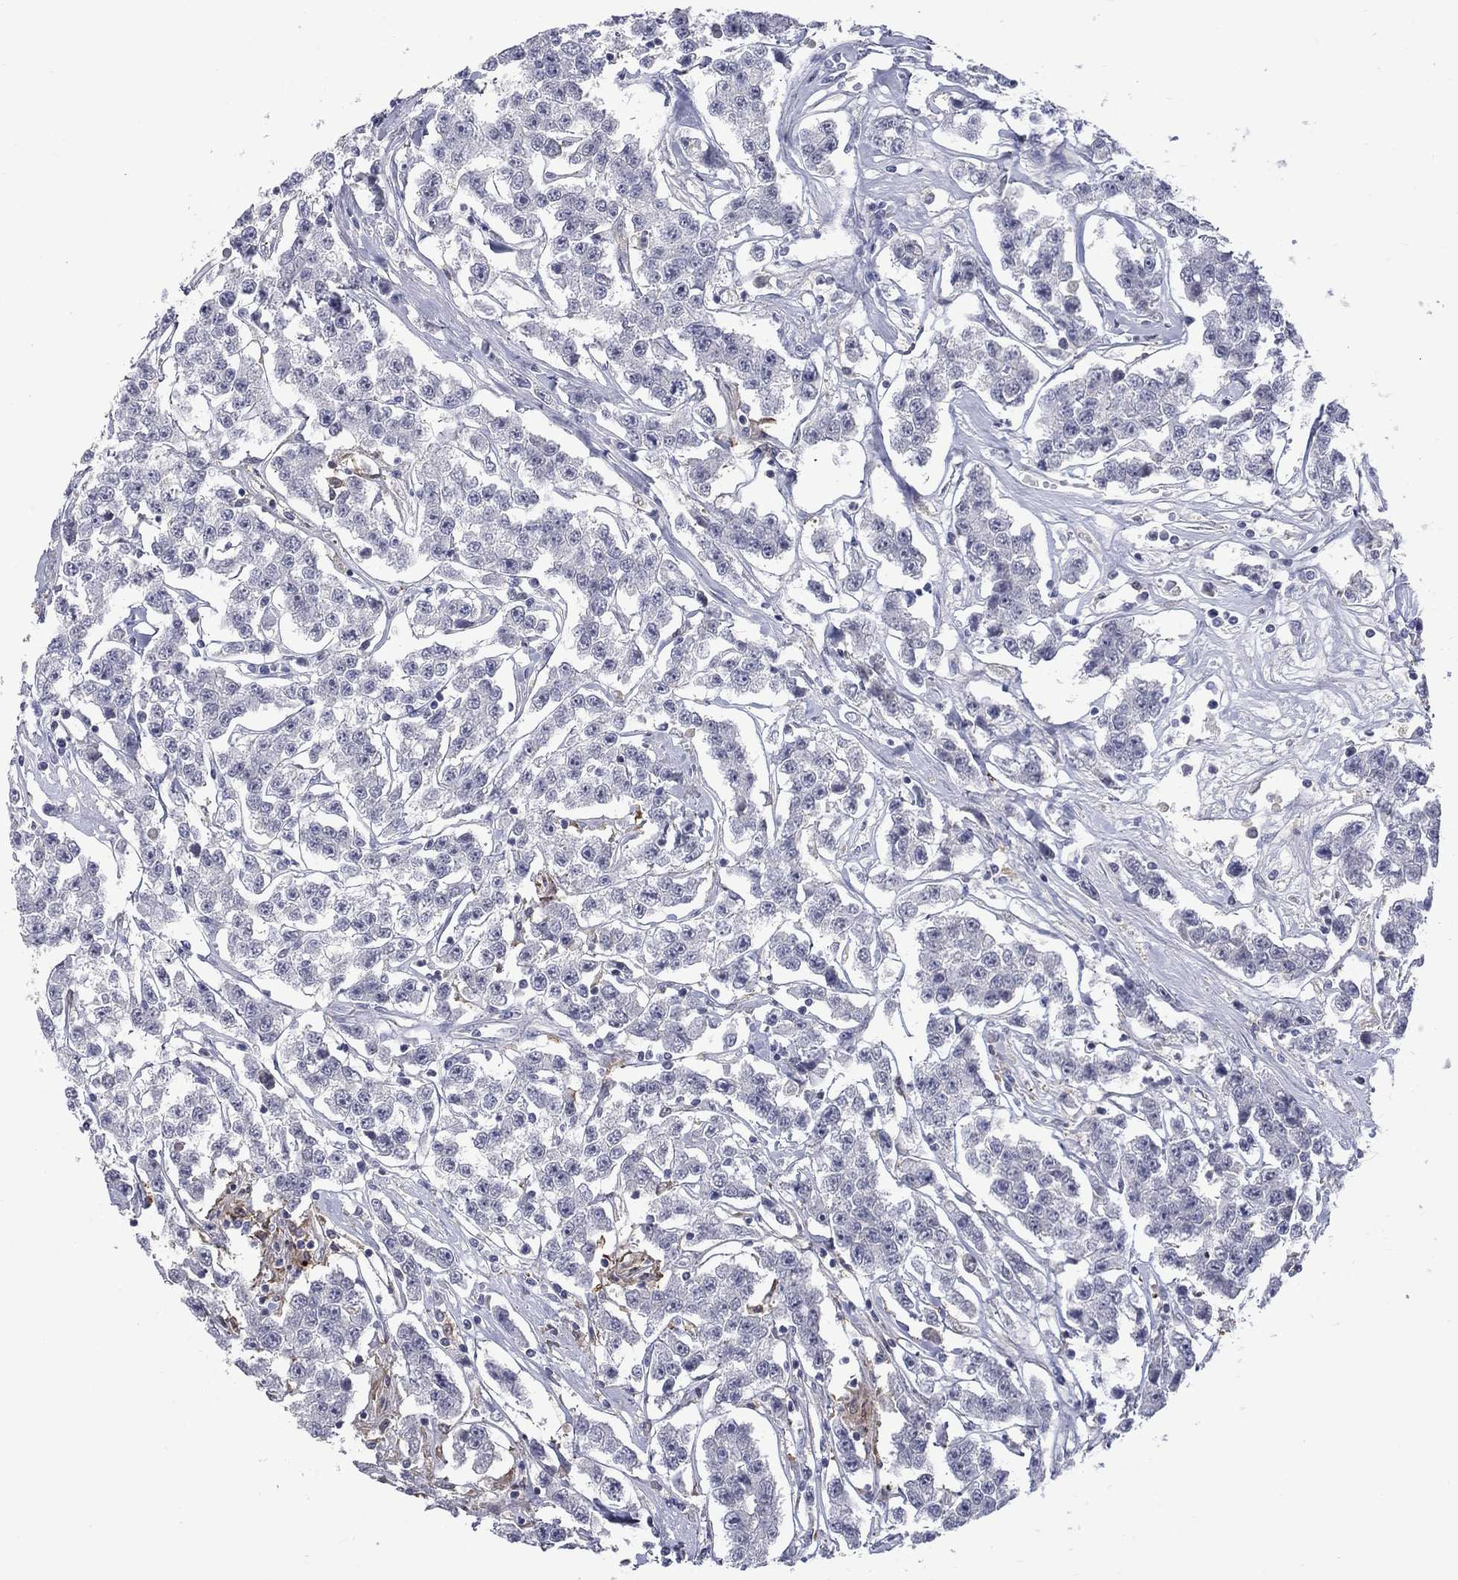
{"staining": {"intensity": "negative", "quantity": "none", "location": "none"}, "tissue": "testis cancer", "cell_type": "Tumor cells", "image_type": "cancer", "snomed": [{"axis": "morphology", "description": "Seminoma, NOS"}, {"axis": "topography", "description": "Testis"}], "caption": "This is an immunohistochemistry (IHC) photomicrograph of human testis seminoma. There is no expression in tumor cells.", "gene": "PLEK", "patient": {"sex": "male", "age": 59}}